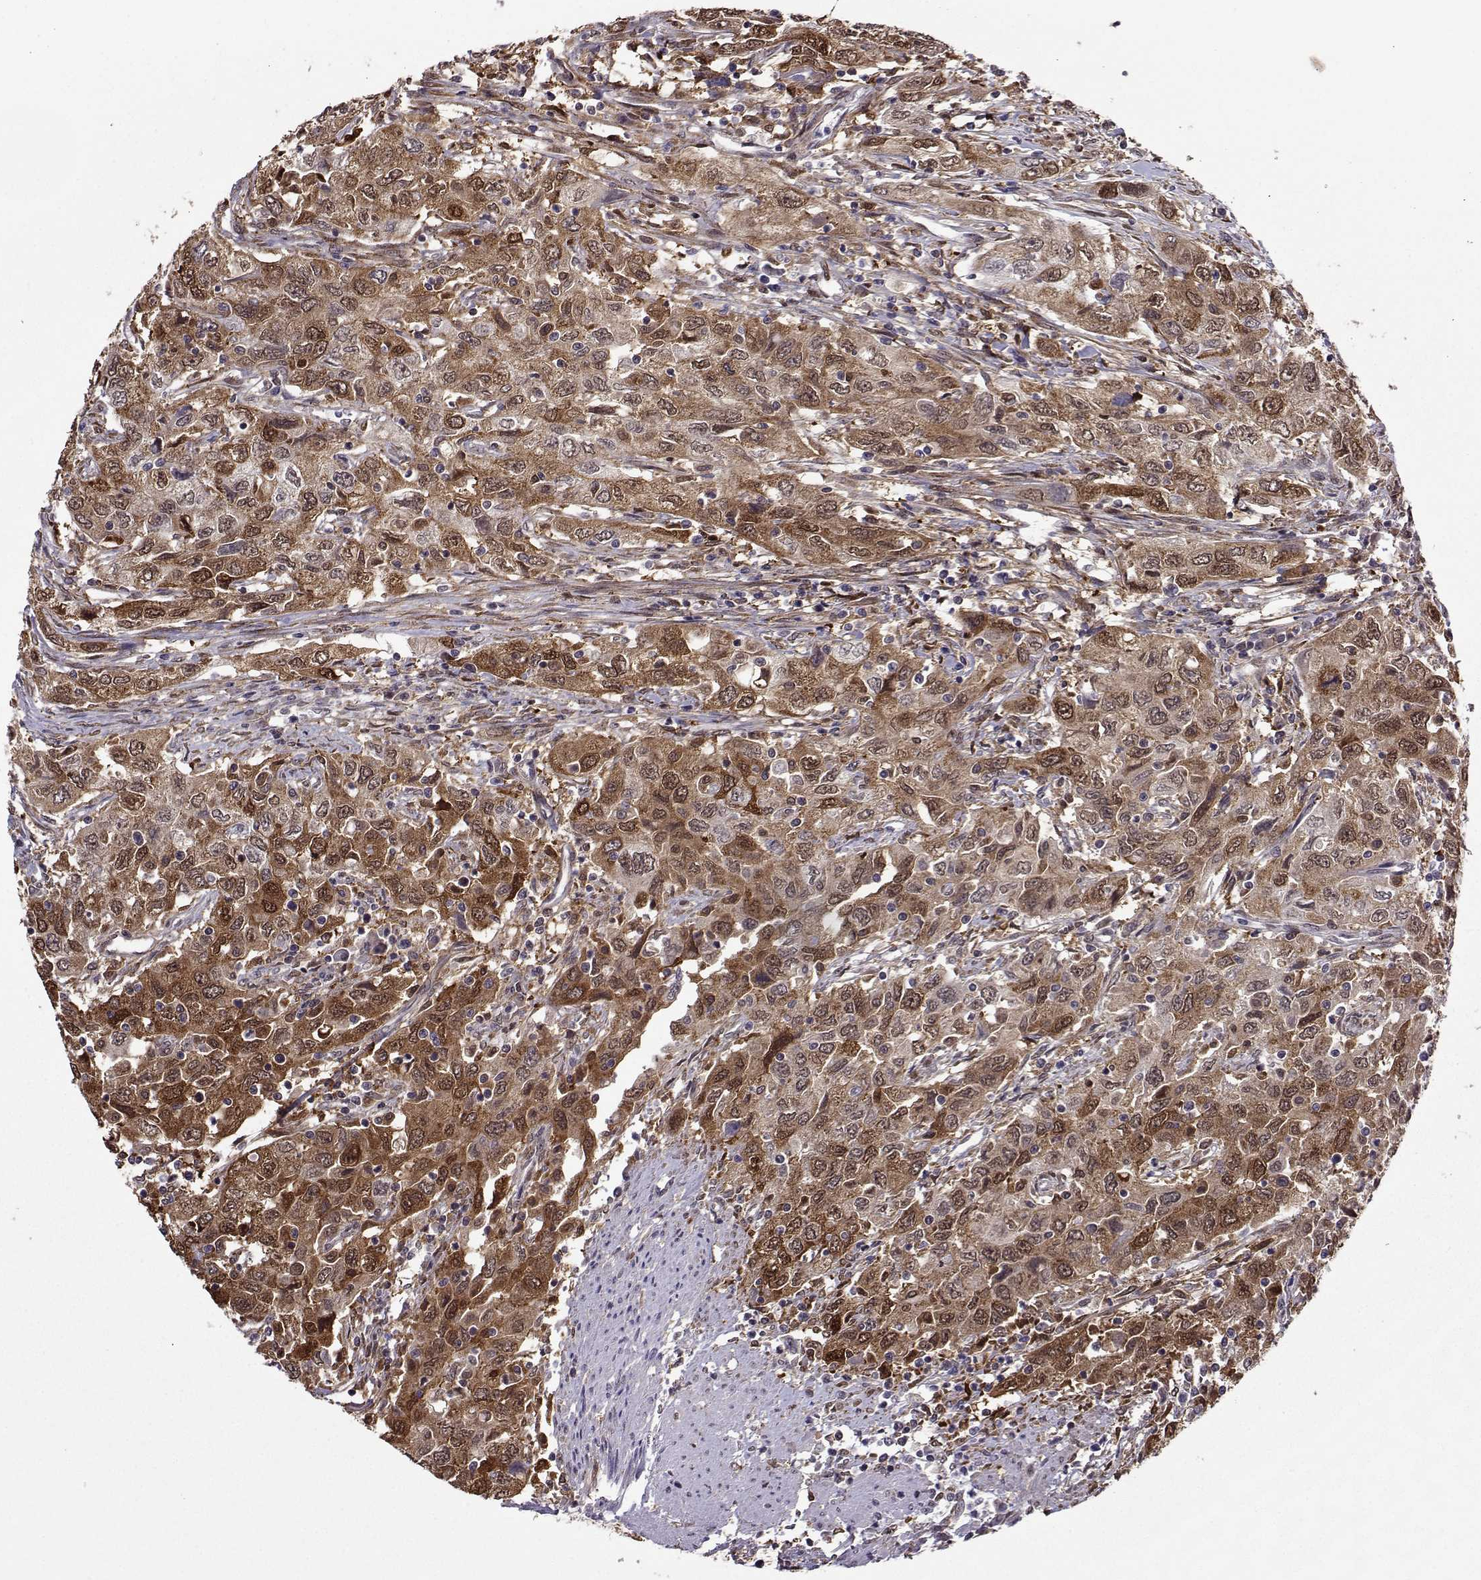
{"staining": {"intensity": "moderate", "quantity": ">75%", "location": "cytoplasmic/membranous"}, "tissue": "urothelial cancer", "cell_type": "Tumor cells", "image_type": "cancer", "snomed": [{"axis": "morphology", "description": "Urothelial carcinoma, High grade"}, {"axis": "topography", "description": "Urinary bladder"}], "caption": "A medium amount of moderate cytoplasmic/membranous expression is present in about >75% of tumor cells in high-grade urothelial carcinoma tissue.", "gene": "DDX20", "patient": {"sex": "male", "age": 76}}